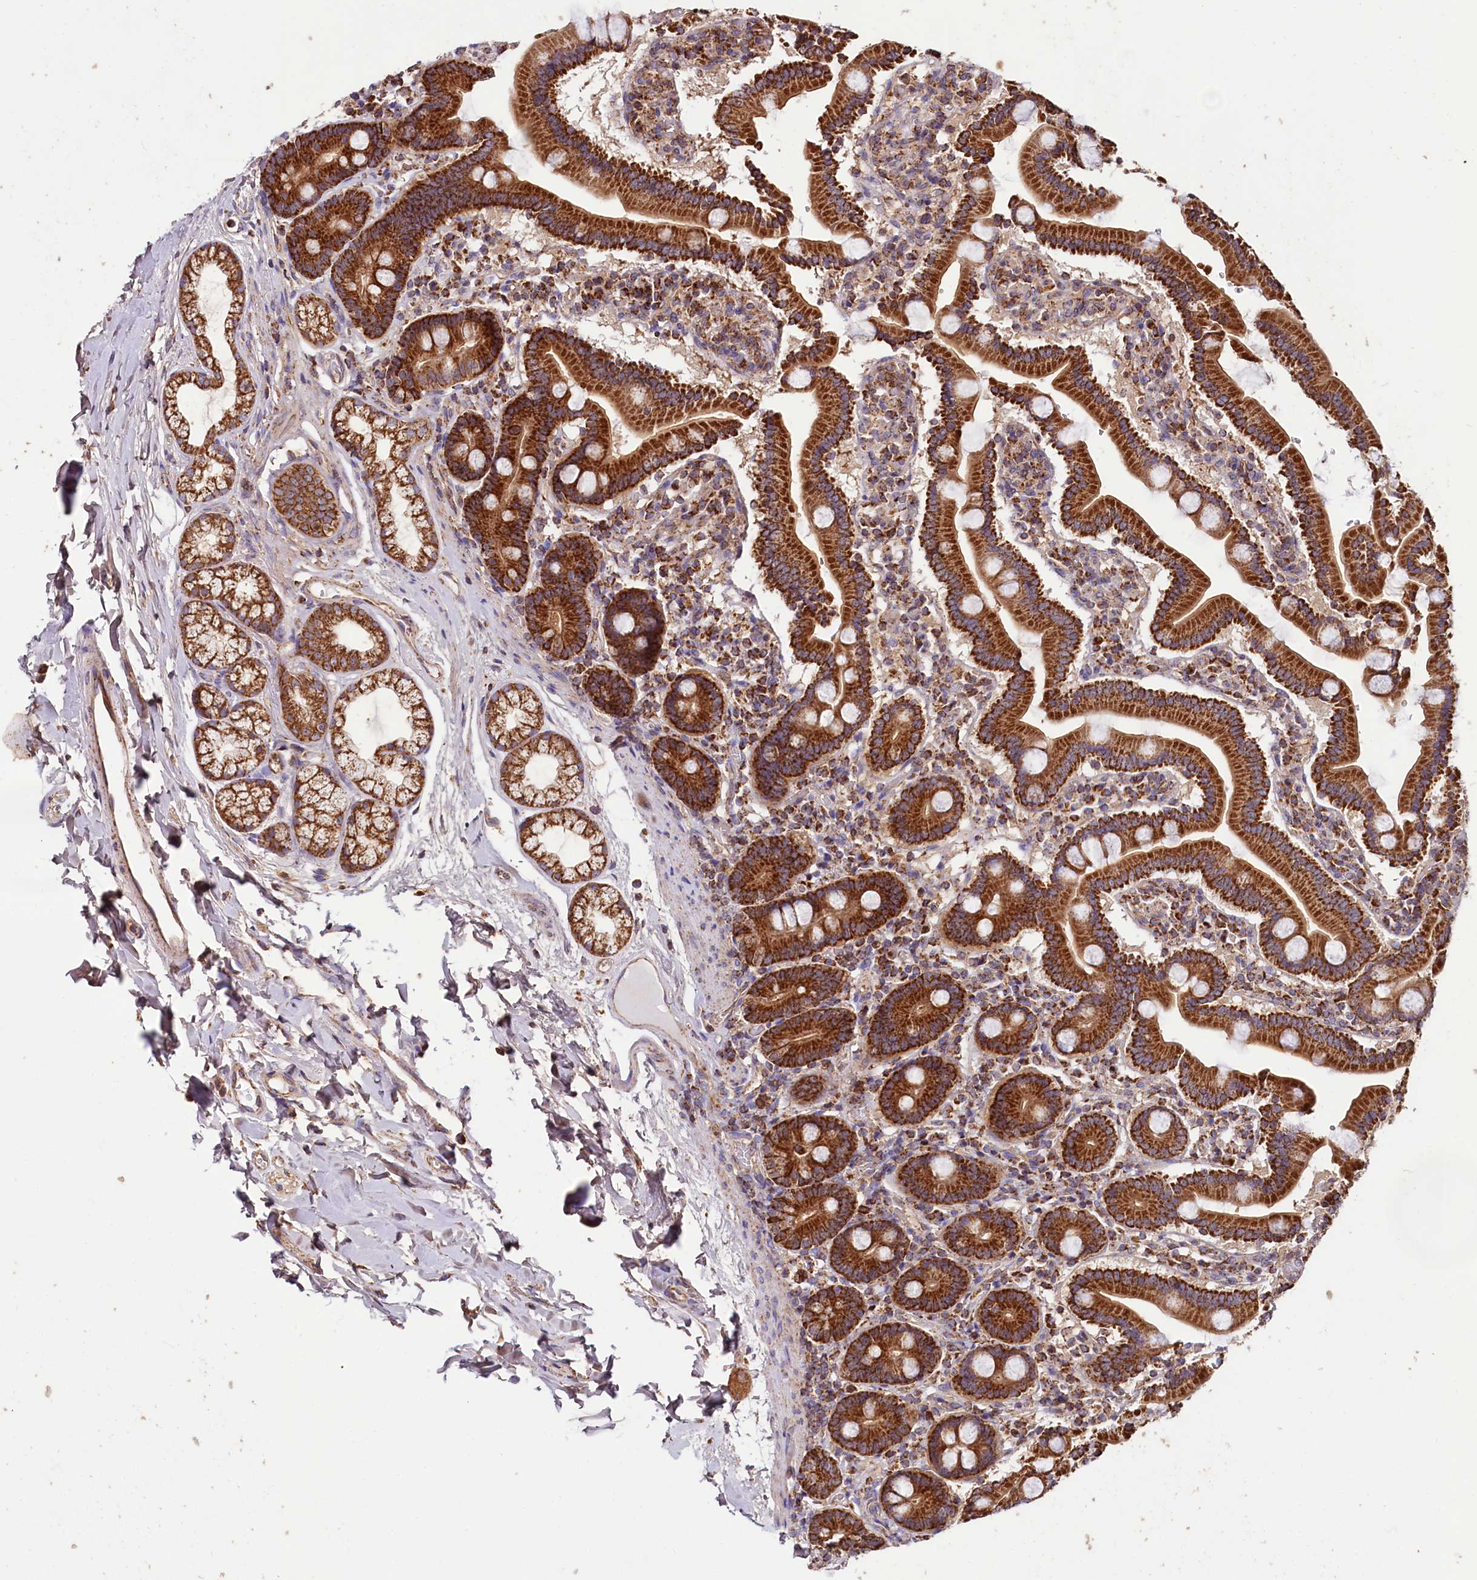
{"staining": {"intensity": "strong", "quantity": ">75%", "location": "cytoplasmic/membranous"}, "tissue": "duodenum", "cell_type": "Glandular cells", "image_type": "normal", "snomed": [{"axis": "morphology", "description": "Normal tissue, NOS"}, {"axis": "topography", "description": "Duodenum"}], "caption": "The image shows staining of unremarkable duodenum, revealing strong cytoplasmic/membranous protein expression (brown color) within glandular cells. The protein of interest is shown in brown color, while the nuclei are stained blue.", "gene": "NUDT15", "patient": {"sex": "male", "age": 55}}